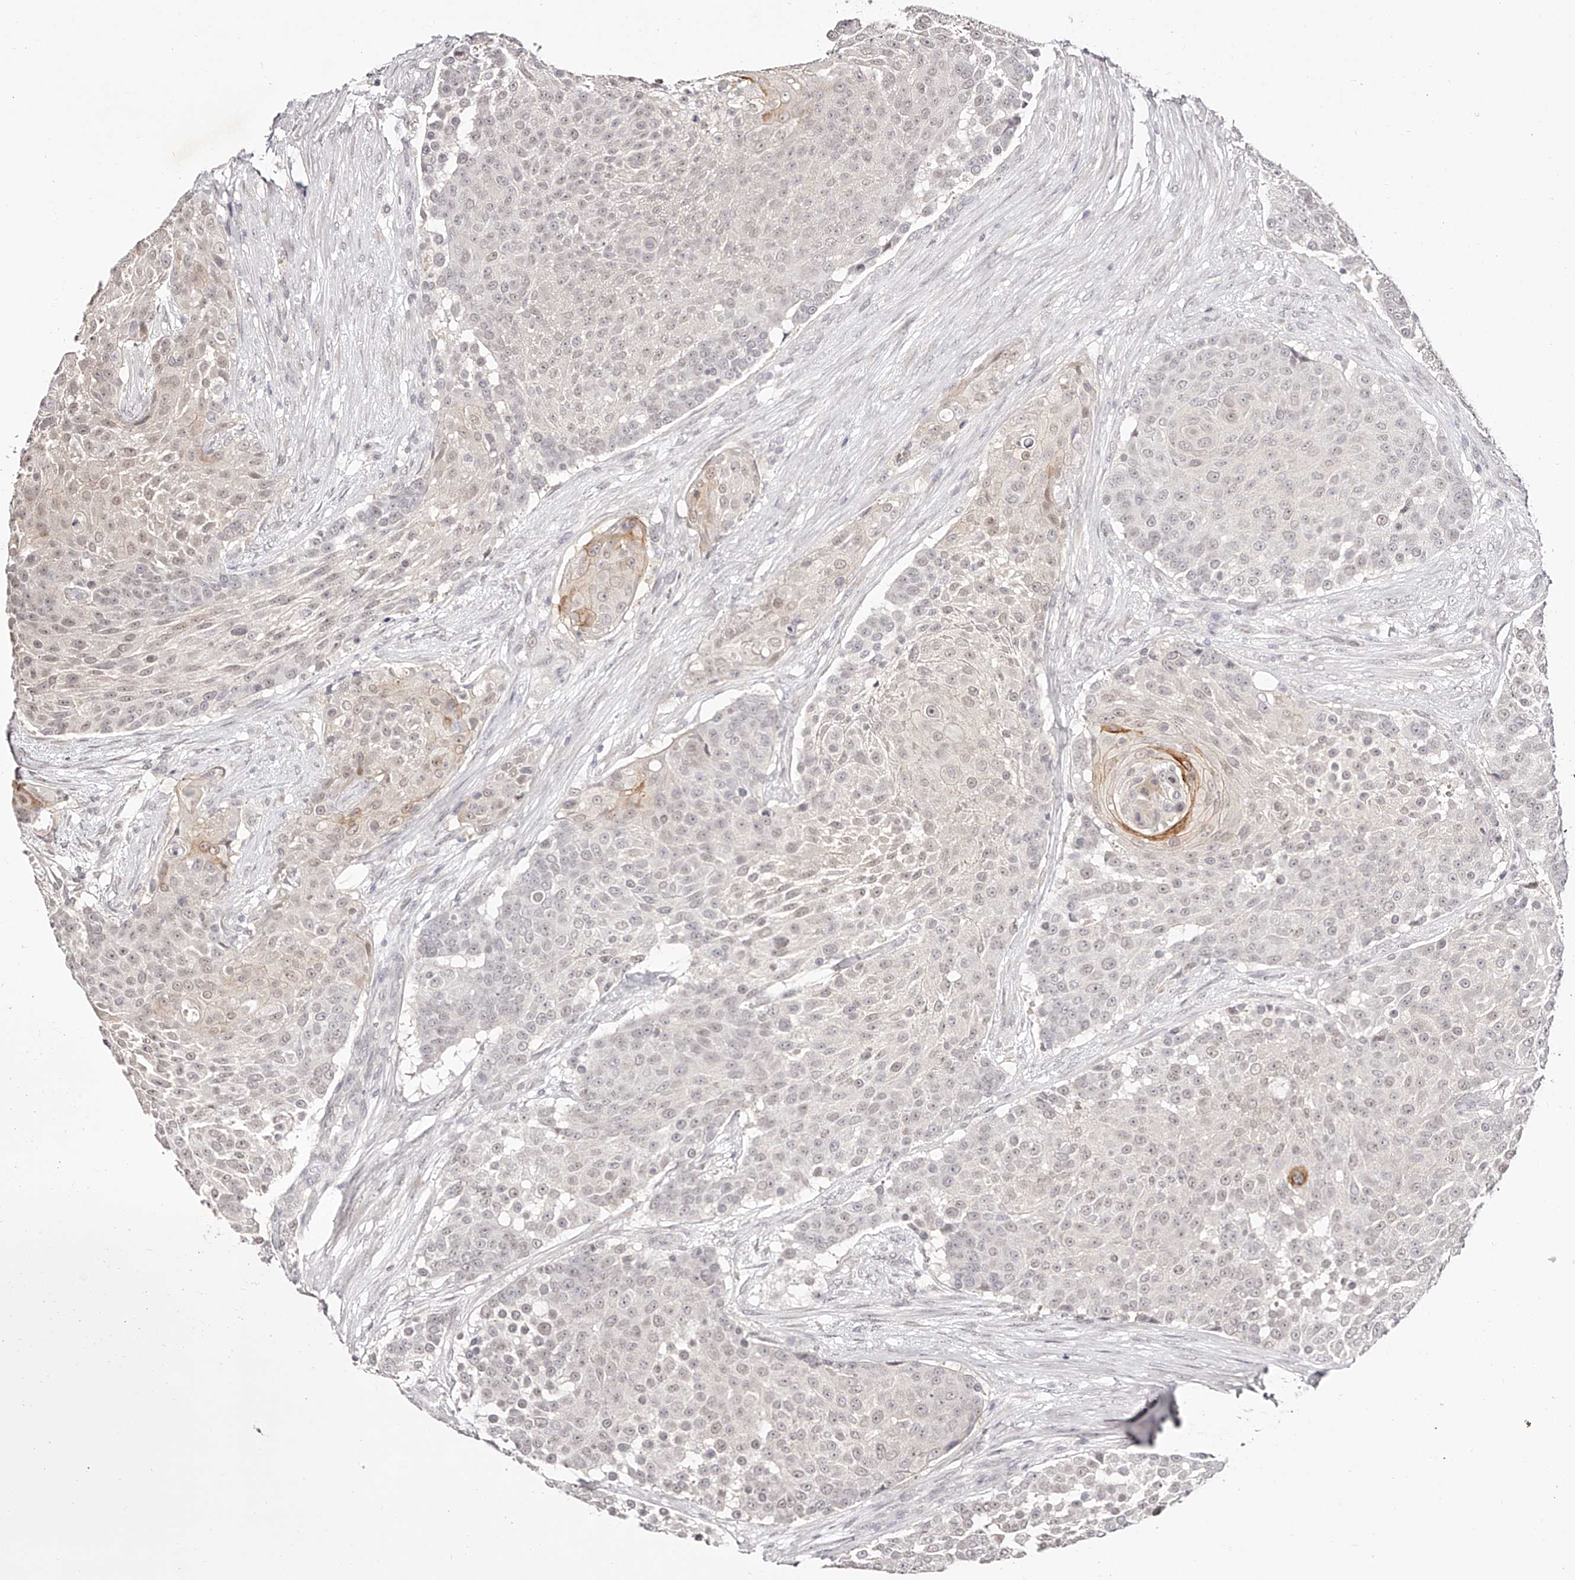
{"staining": {"intensity": "weak", "quantity": "<25%", "location": "nuclear"}, "tissue": "urothelial cancer", "cell_type": "Tumor cells", "image_type": "cancer", "snomed": [{"axis": "morphology", "description": "Urothelial carcinoma, High grade"}, {"axis": "topography", "description": "Urinary bladder"}], "caption": "There is no significant expression in tumor cells of urothelial cancer.", "gene": "USF3", "patient": {"sex": "female", "age": 63}}